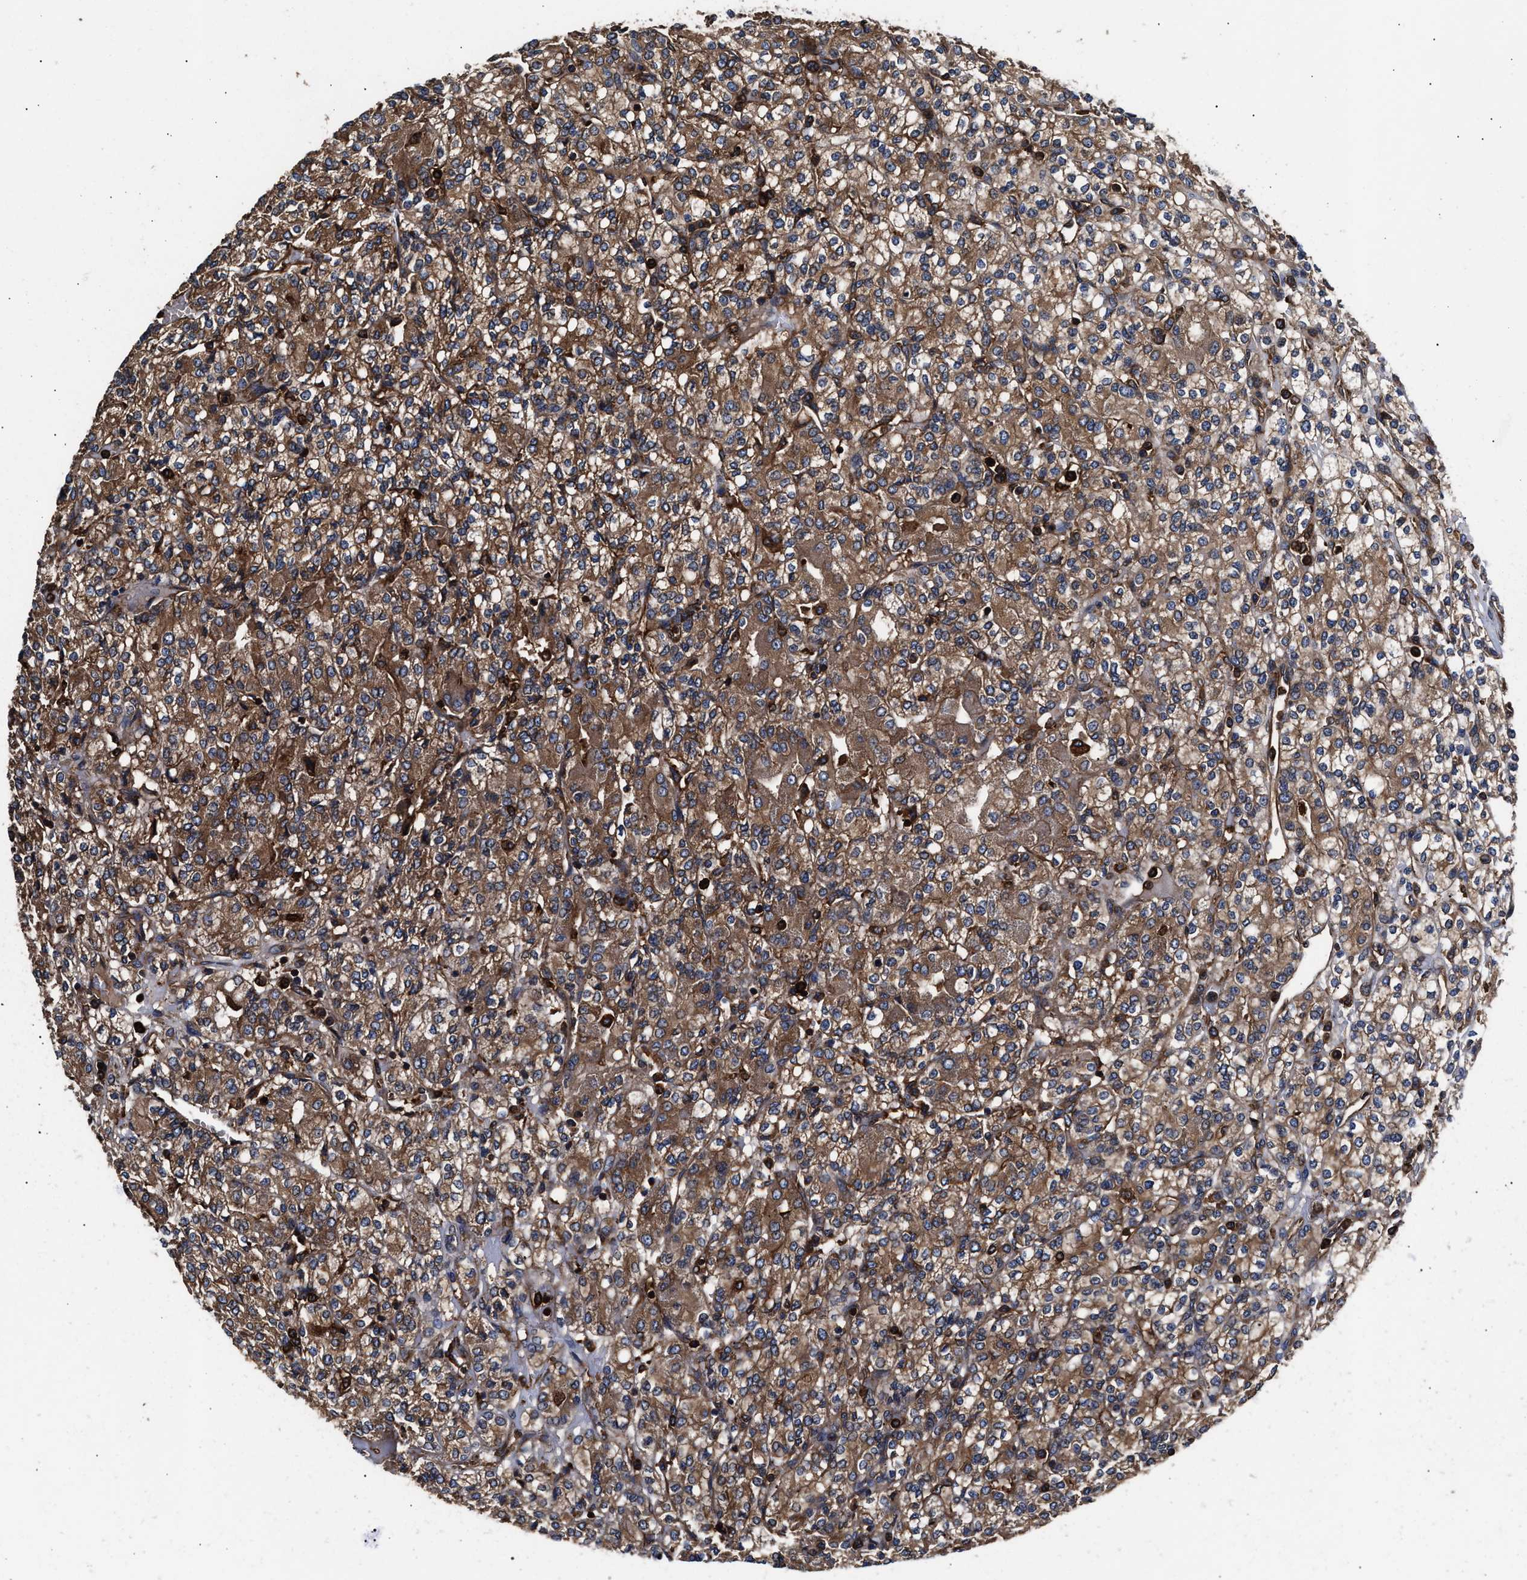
{"staining": {"intensity": "moderate", "quantity": ">75%", "location": "cytoplasmic/membranous"}, "tissue": "renal cancer", "cell_type": "Tumor cells", "image_type": "cancer", "snomed": [{"axis": "morphology", "description": "Adenocarcinoma, NOS"}, {"axis": "topography", "description": "Kidney"}], "caption": "DAB (3,3'-diaminobenzidine) immunohistochemical staining of renal cancer exhibits moderate cytoplasmic/membranous protein staining in about >75% of tumor cells.", "gene": "KYAT1", "patient": {"sex": "male", "age": 77}}